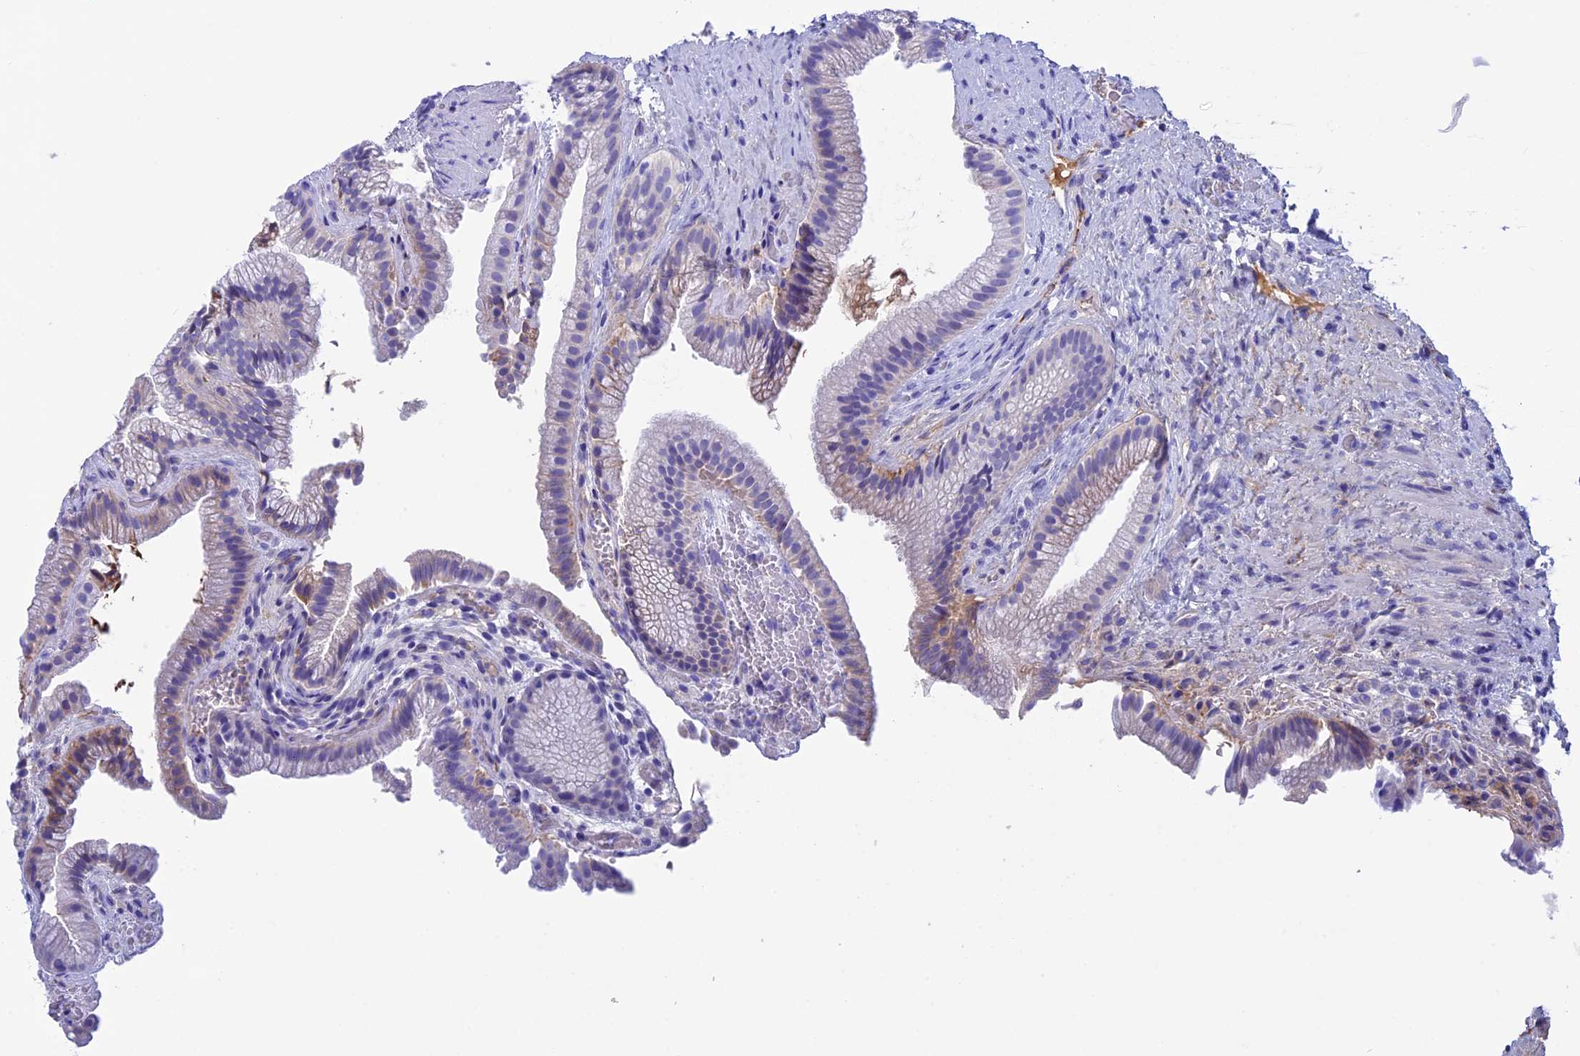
{"staining": {"intensity": "weak", "quantity": "<25%", "location": "cytoplasmic/membranous"}, "tissue": "gallbladder", "cell_type": "Glandular cells", "image_type": "normal", "snomed": [{"axis": "morphology", "description": "Normal tissue, NOS"}, {"axis": "morphology", "description": "Inflammation, NOS"}, {"axis": "topography", "description": "Gallbladder"}], "caption": "High magnification brightfield microscopy of unremarkable gallbladder stained with DAB (brown) and counterstained with hematoxylin (blue): glandular cells show no significant staining.", "gene": "IGSF6", "patient": {"sex": "male", "age": 51}}